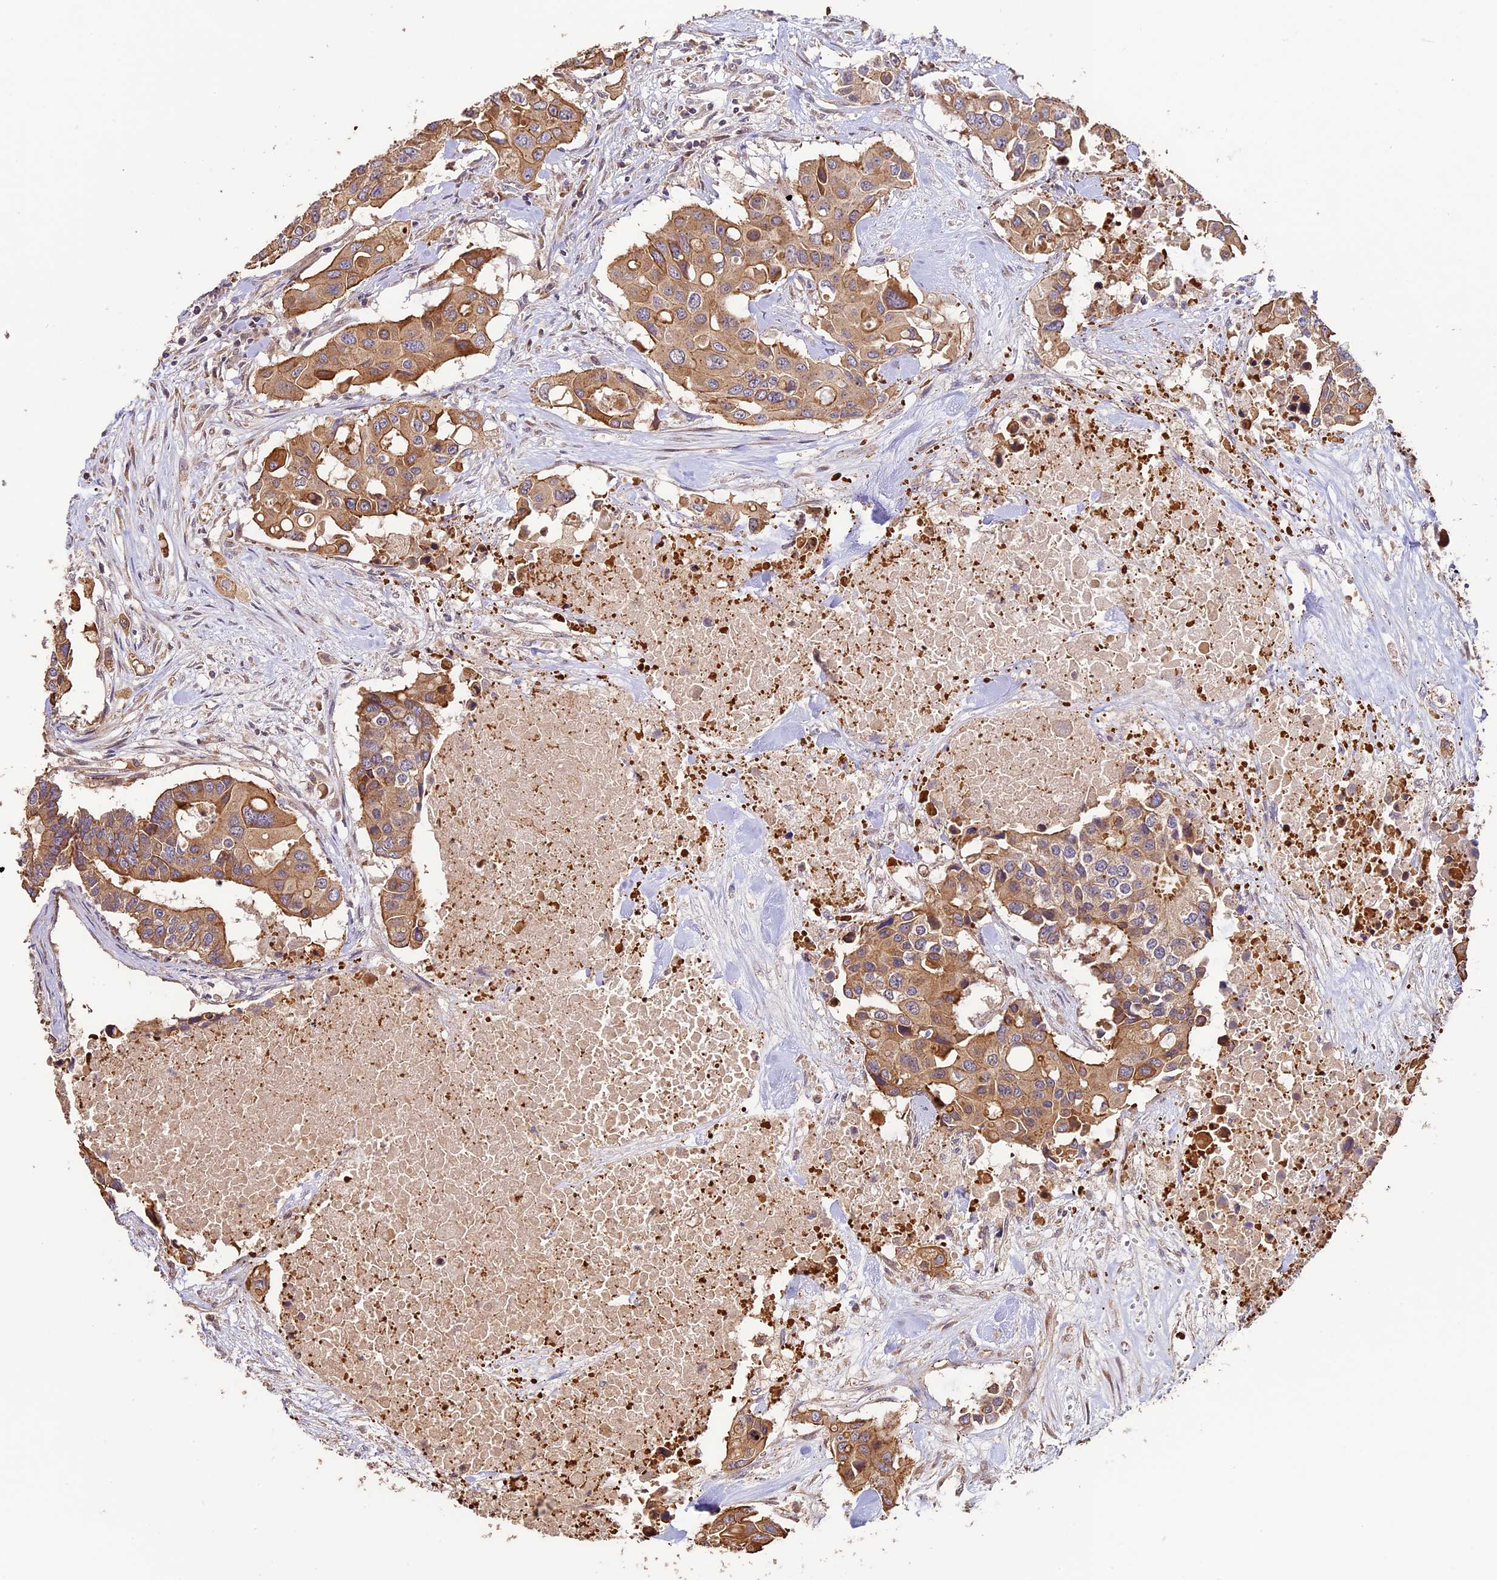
{"staining": {"intensity": "moderate", "quantity": ">75%", "location": "cytoplasmic/membranous"}, "tissue": "colorectal cancer", "cell_type": "Tumor cells", "image_type": "cancer", "snomed": [{"axis": "morphology", "description": "Adenocarcinoma, NOS"}, {"axis": "topography", "description": "Colon"}], "caption": "Protein staining exhibits moderate cytoplasmic/membranous staining in approximately >75% of tumor cells in colorectal cancer (adenocarcinoma). (IHC, brightfield microscopy, high magnification).", "gene": "BCAS4", "patient": {"sex": "male", "age": 77}}